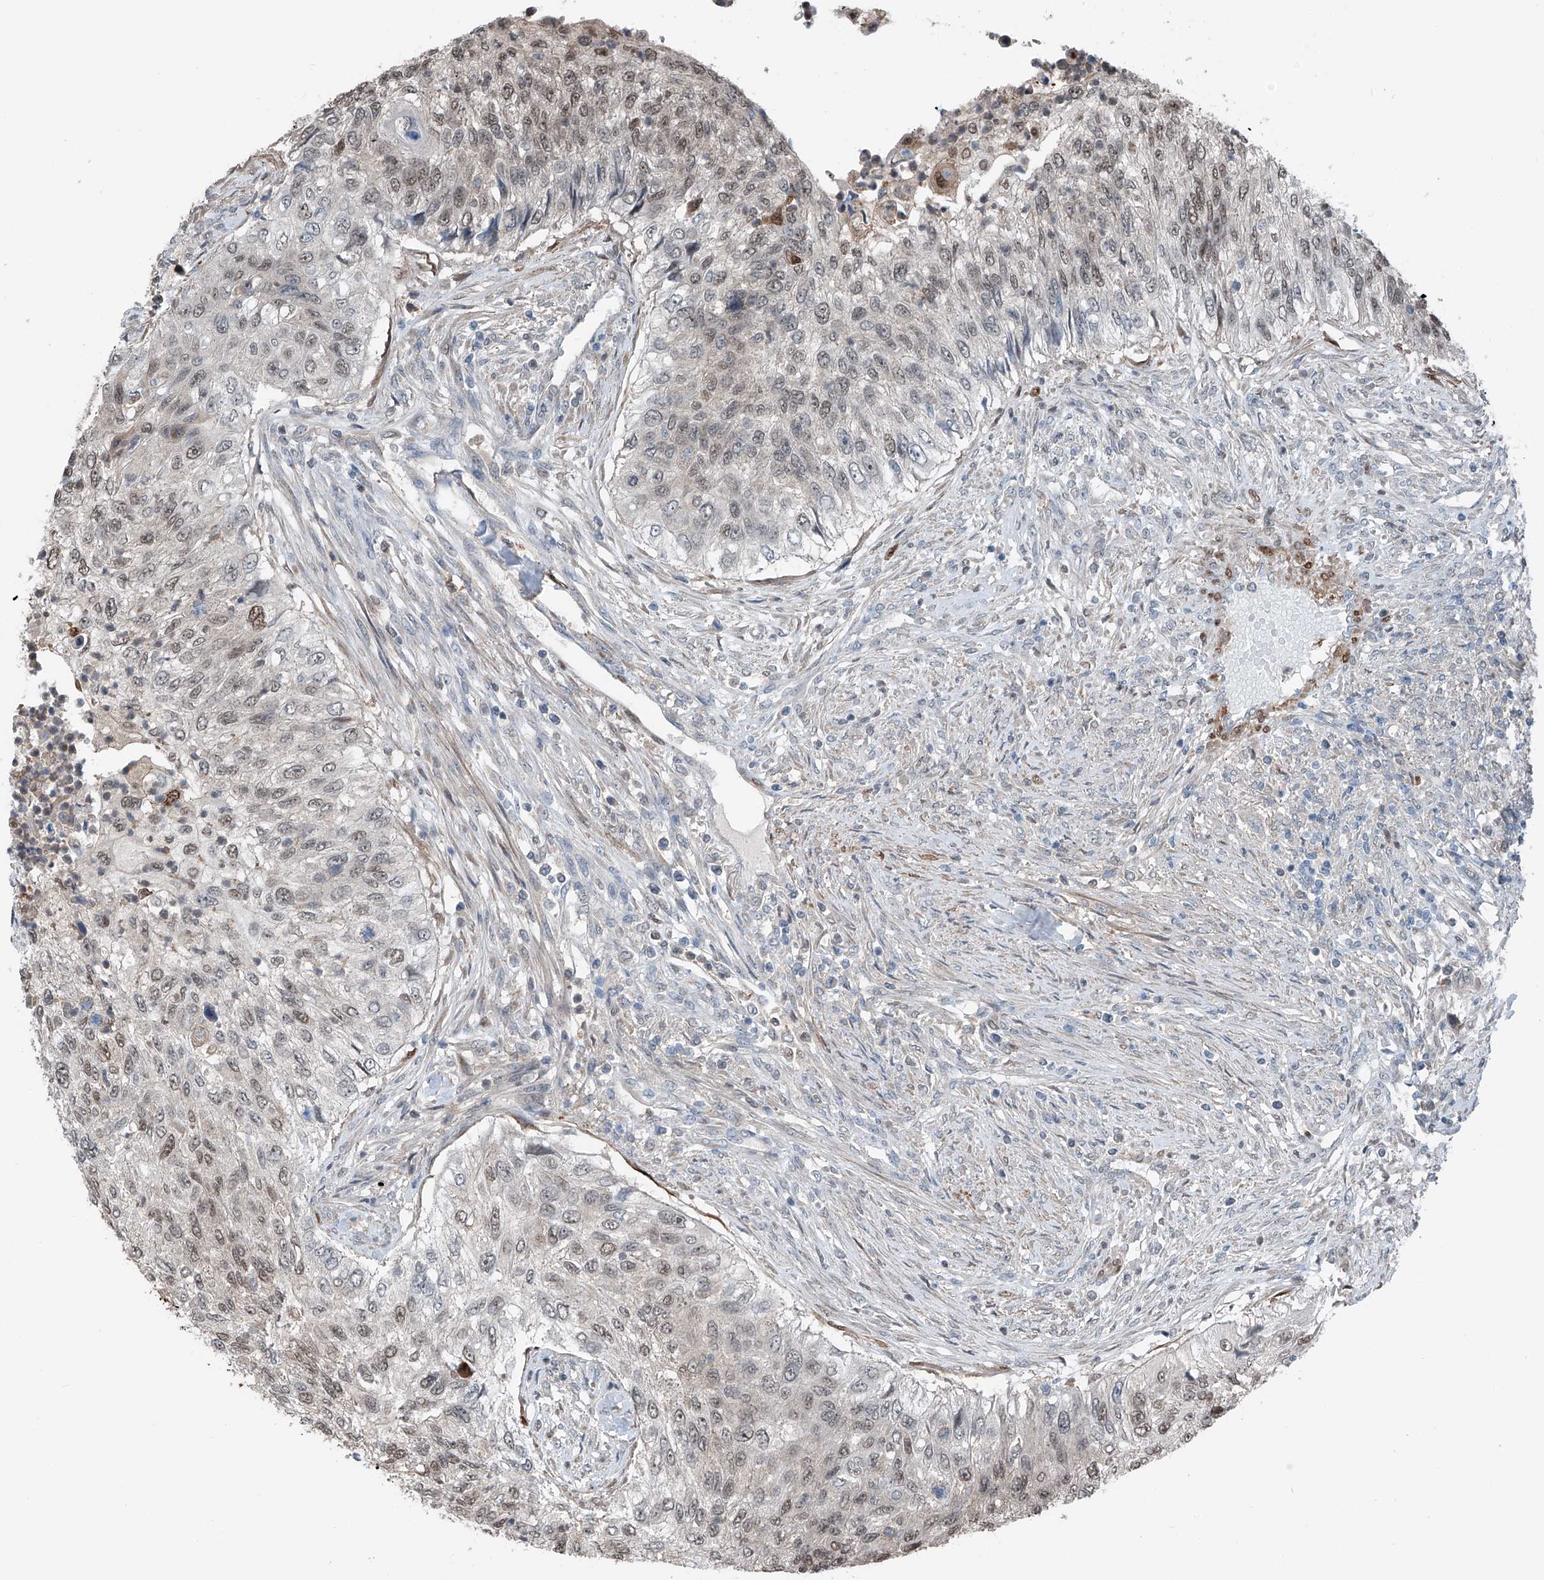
{"staining": {"intensity": "moderate", "quantity": "<25%", "location": "nuclear"}, "tissue": "urothelial cancer", "cell_type": "Tumor cells", "image_type": "cancer", "snomed": [{"axis": "morphology", "description": "Urothelial carcinoma, High grade"}, {"axis": "topography", "description": "Urinary bladder"}], "caption": "DAB (3,3'-diaminobenzidine) immunohistochemical staining of human urothelial carcinoma (high-grade) shows moderate nuclear protein staining in approximately <25% of tumor cells.", "gene": "HSPA6", "patient": {"sex": "female", "age": 60}}